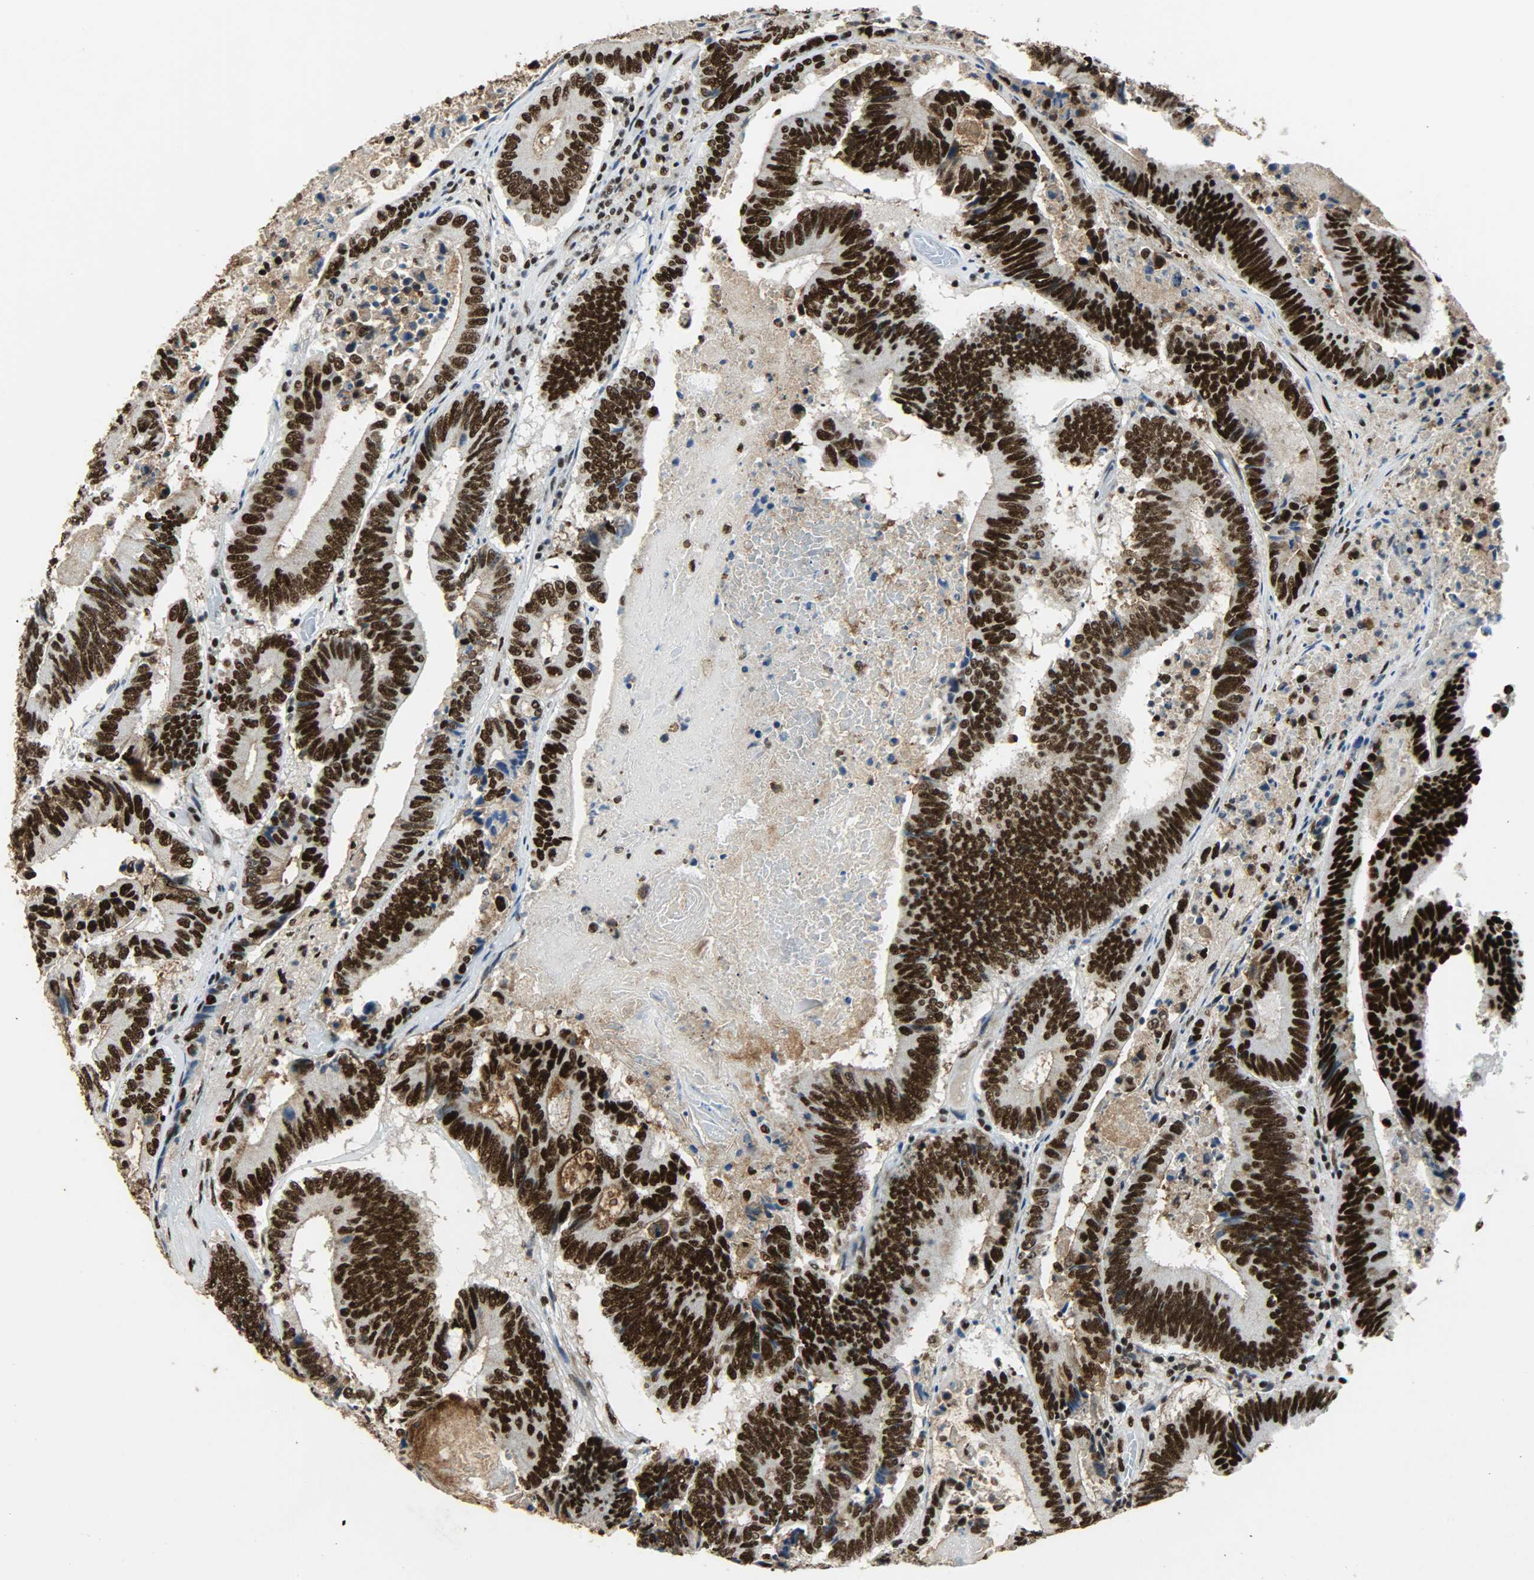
{"staining": {"intensity": "strong", "quantity": ">75%", "location": "nuclear"}, "tissue": "colorectal cancer", "cell_type": "Tumor cells", "image_type": "cancer", "snomed": [{"axis": "morphology", "description": "Adenocarcinoma, NOS"}, {"axis": "topography", "description": "Colon"}], "caption": "This is an image of IHC staining of colorectal cancer, which shows strong positivity in the nuclear of tumor cells.", "gene": "SSB", "patient": {"sex": "female", "age": 78}}